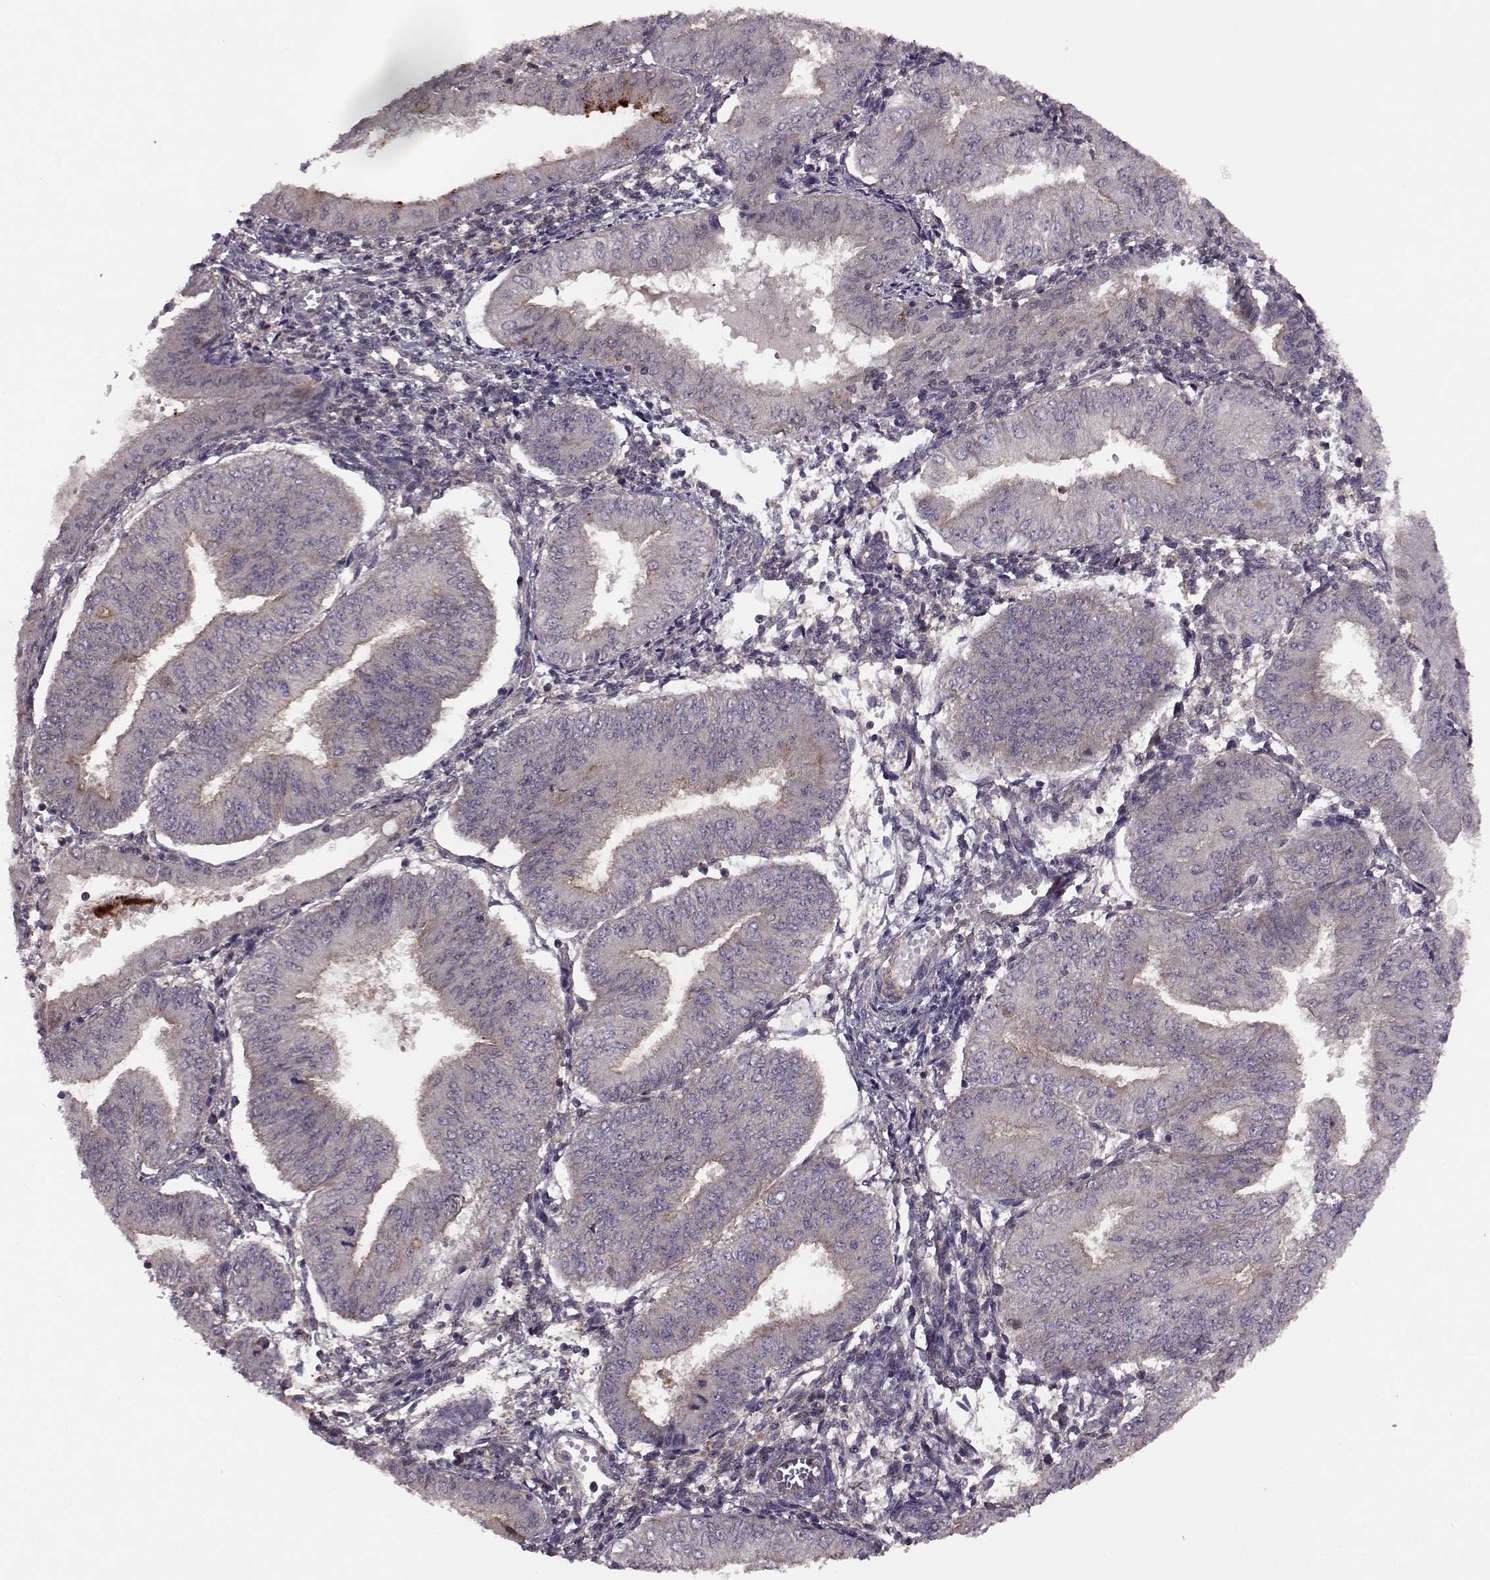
{"staining": {"intensity": "weak", "quantity": "25%-75%", "location": "cytoplasmic/membranous"}, "tissue": "endometrial cancer", "cell_type": "Tumor cells", "image_type": "cancer", "snomed": [{"axis": "morphology", "description": "Adenocarcinoma, NOS"}, {"axis": "topography", "description": "Endometrium"}], "caption": "Endometrial adenocarcinoma stained for a protein (brown) demonstrates weak cytoplasmic/membranous positive expression in about 25%-75% of tumor cells.", "gene": "FNIP2", "patient": {"sex": "female", "age": 53}}